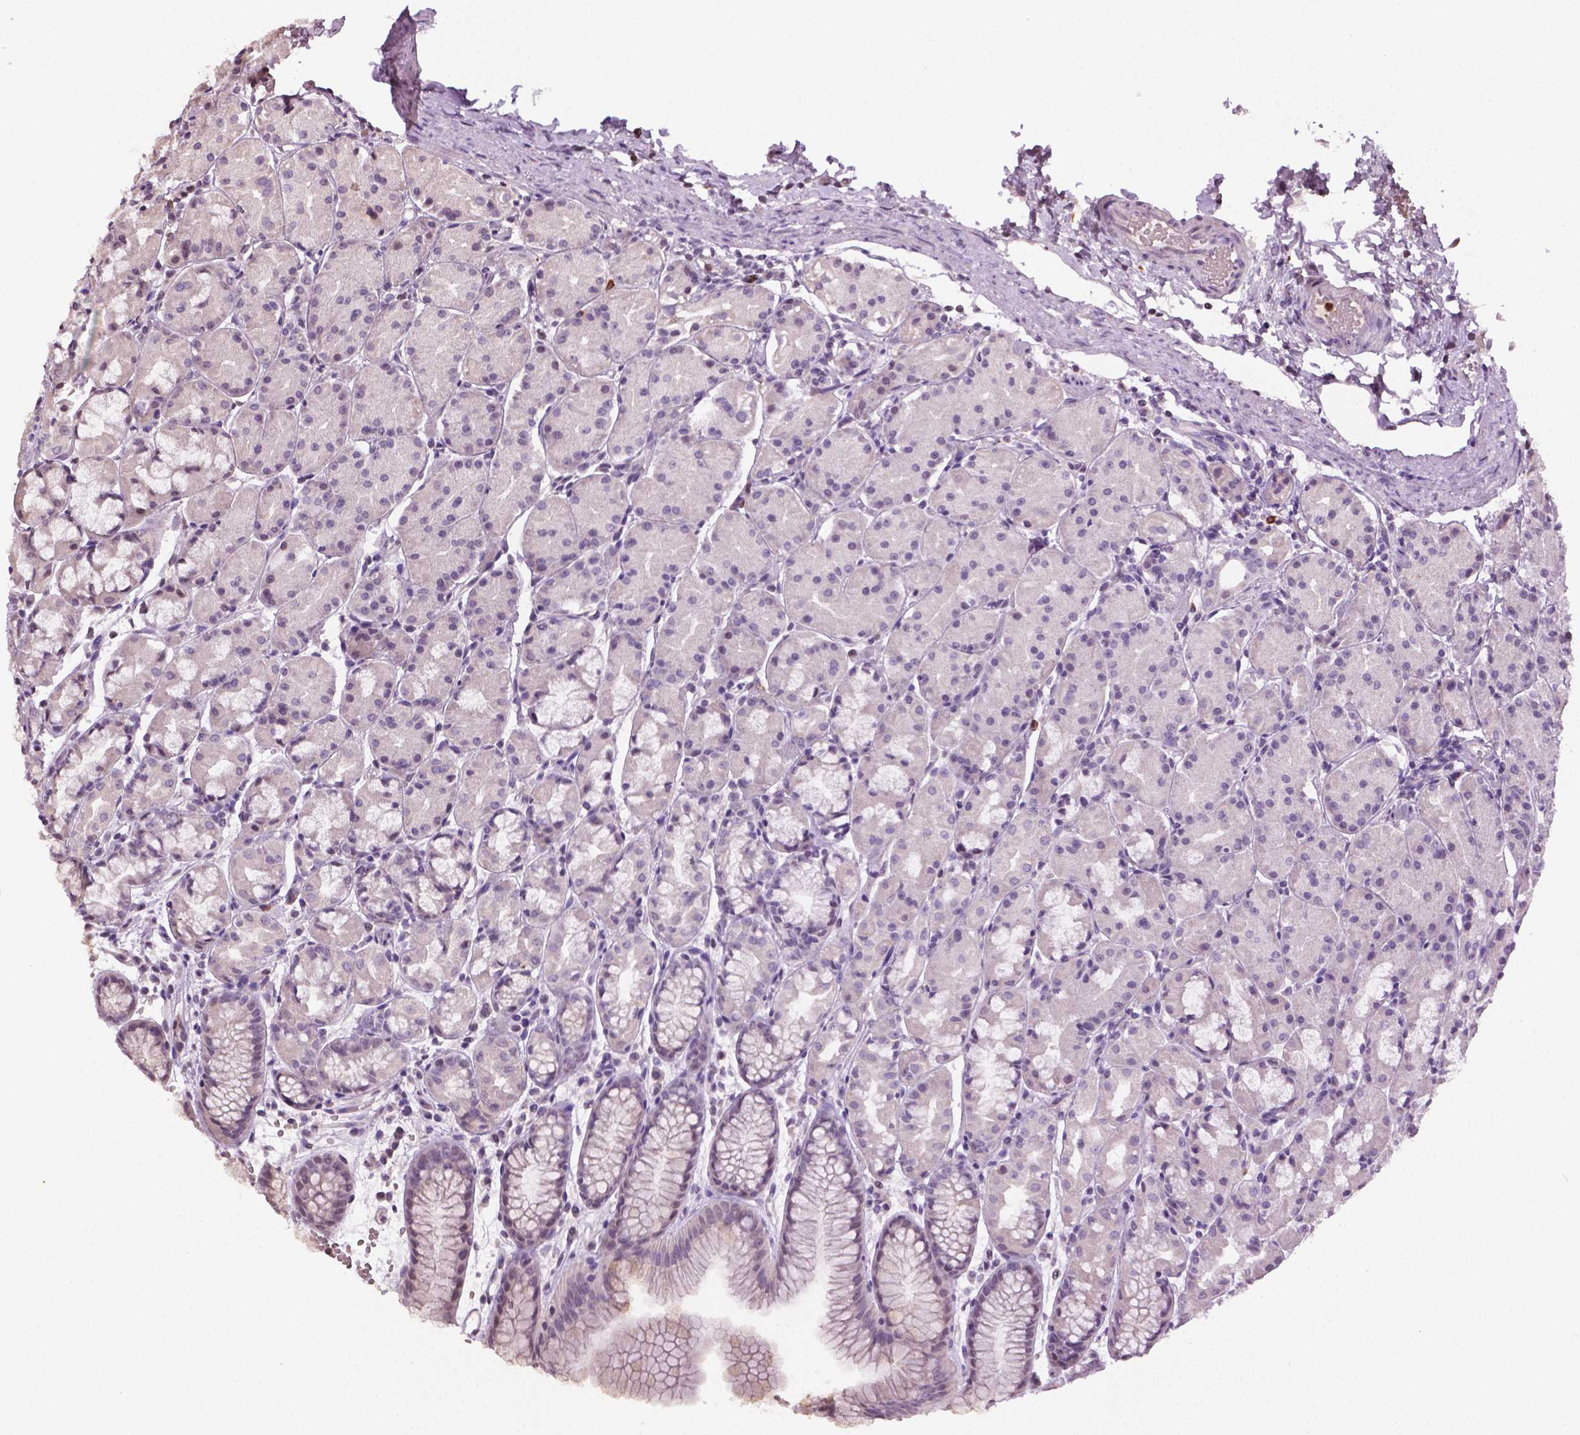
{"staining": {"intensity": "negative", "quantity": "none", "location": "none"}, "tissue": "stomach", "cell_type": "Glandular cells", "image_type": "normal", "snomed": [{"axis": "morphology", "description": "Normal tissue, NOS"}, {"axis": "topography", "description": "Stomach, upper"}], "caption": "Immunohistochemistry of benign stomach shows no positivity in glandular cells.", "gene": "NTNG2", "patient": {"sex": "male", "age": 47}}